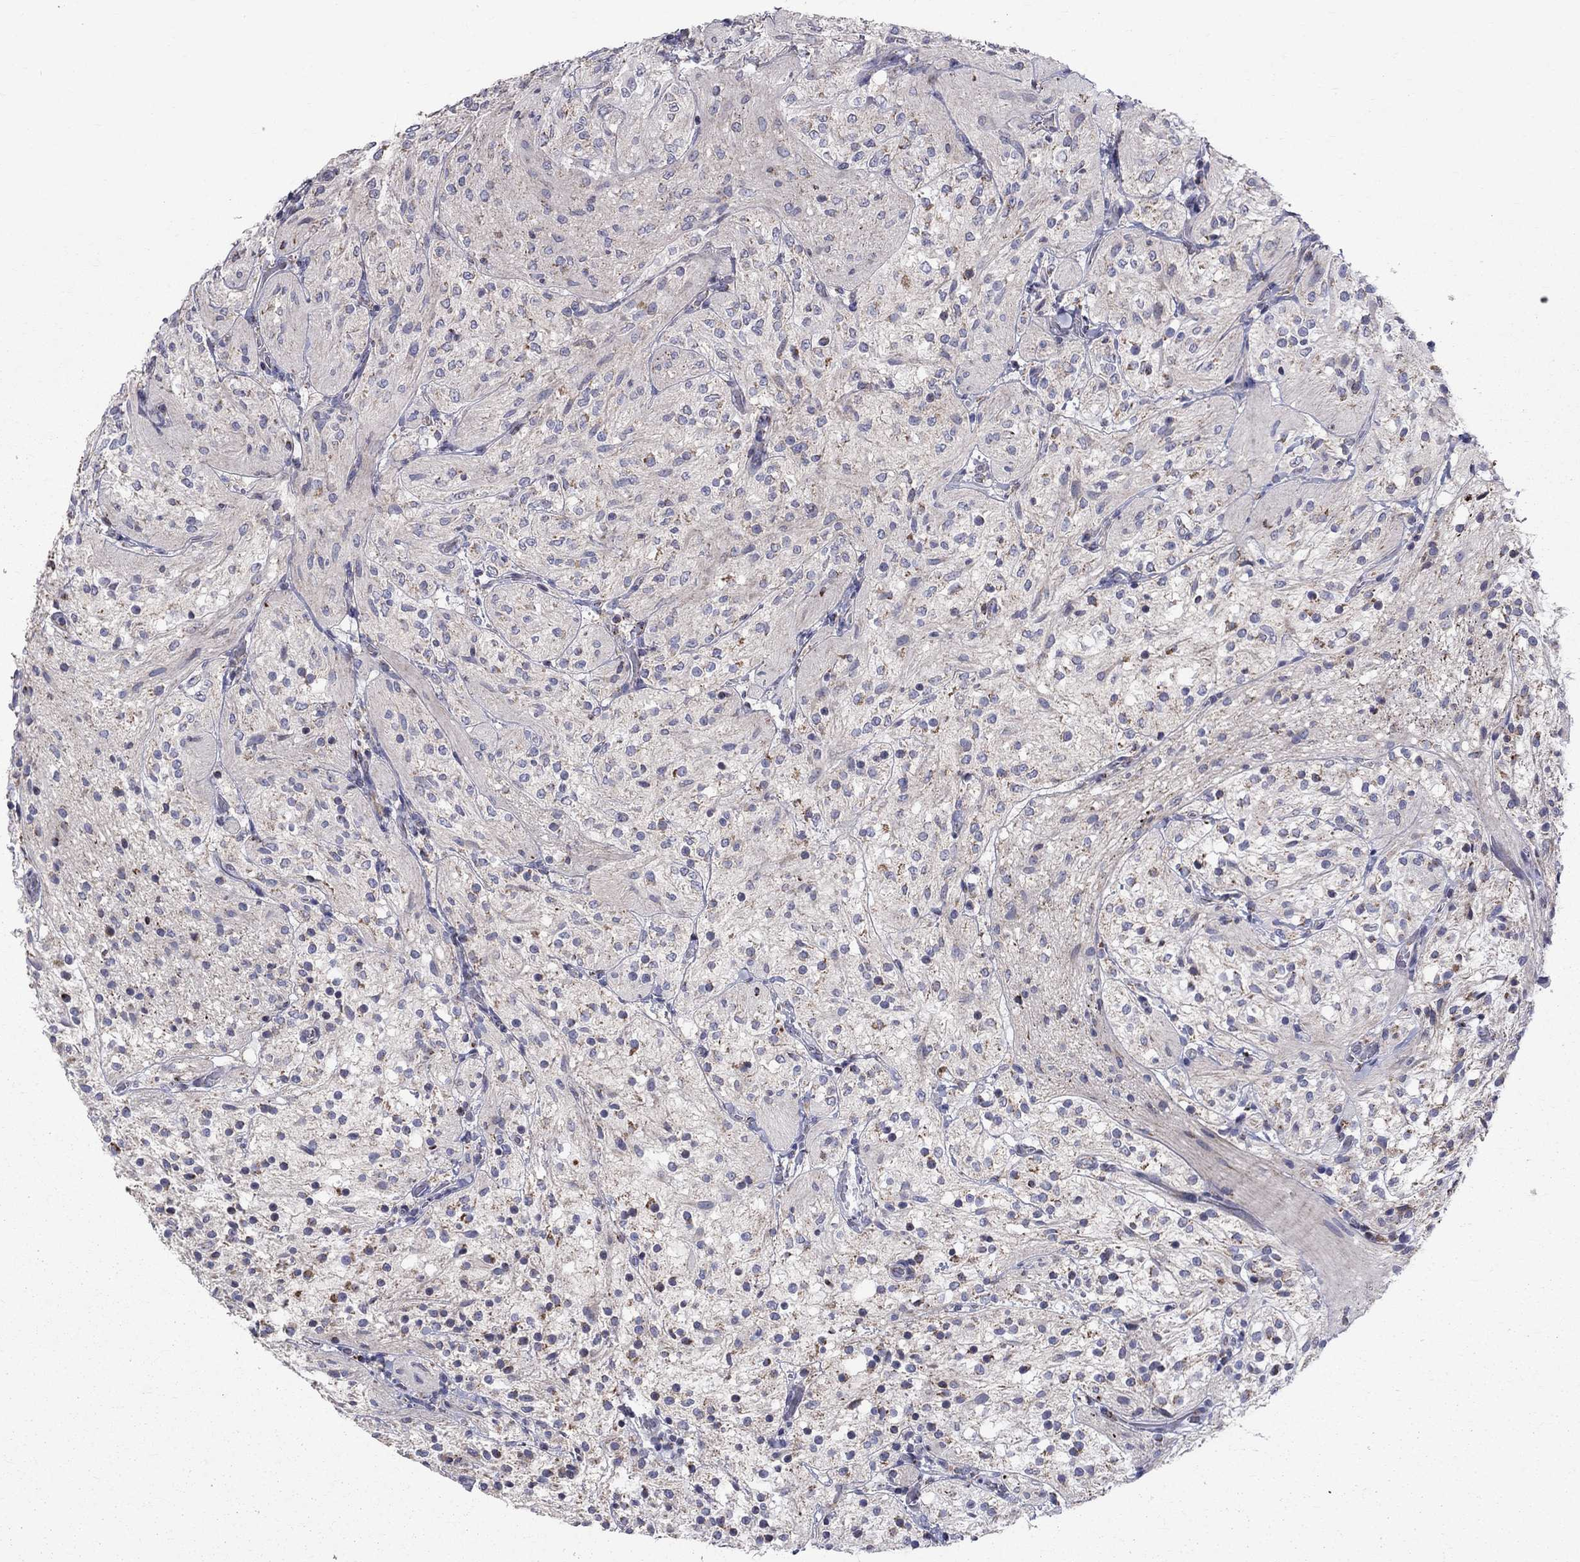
{"staining": {"intensity": "negative", "quantity": "none", "location": "none"}, "tissue": "glioma", "cell_type": "Tumor cells", "image_type": "cancer", "snomed": [{"axis": "morphology", "description": "Glioma, malignant, Low grade"}, {"axis": "topography", "description": "Brain"}], "caption": "Immunohistochemistry histopathology image of malignant low-grade glioma stained for a protein (brown), which displays no staining in tumor cells.", "gene": "SLC4A10", "patient": {"sex": "male", "age": 3}}